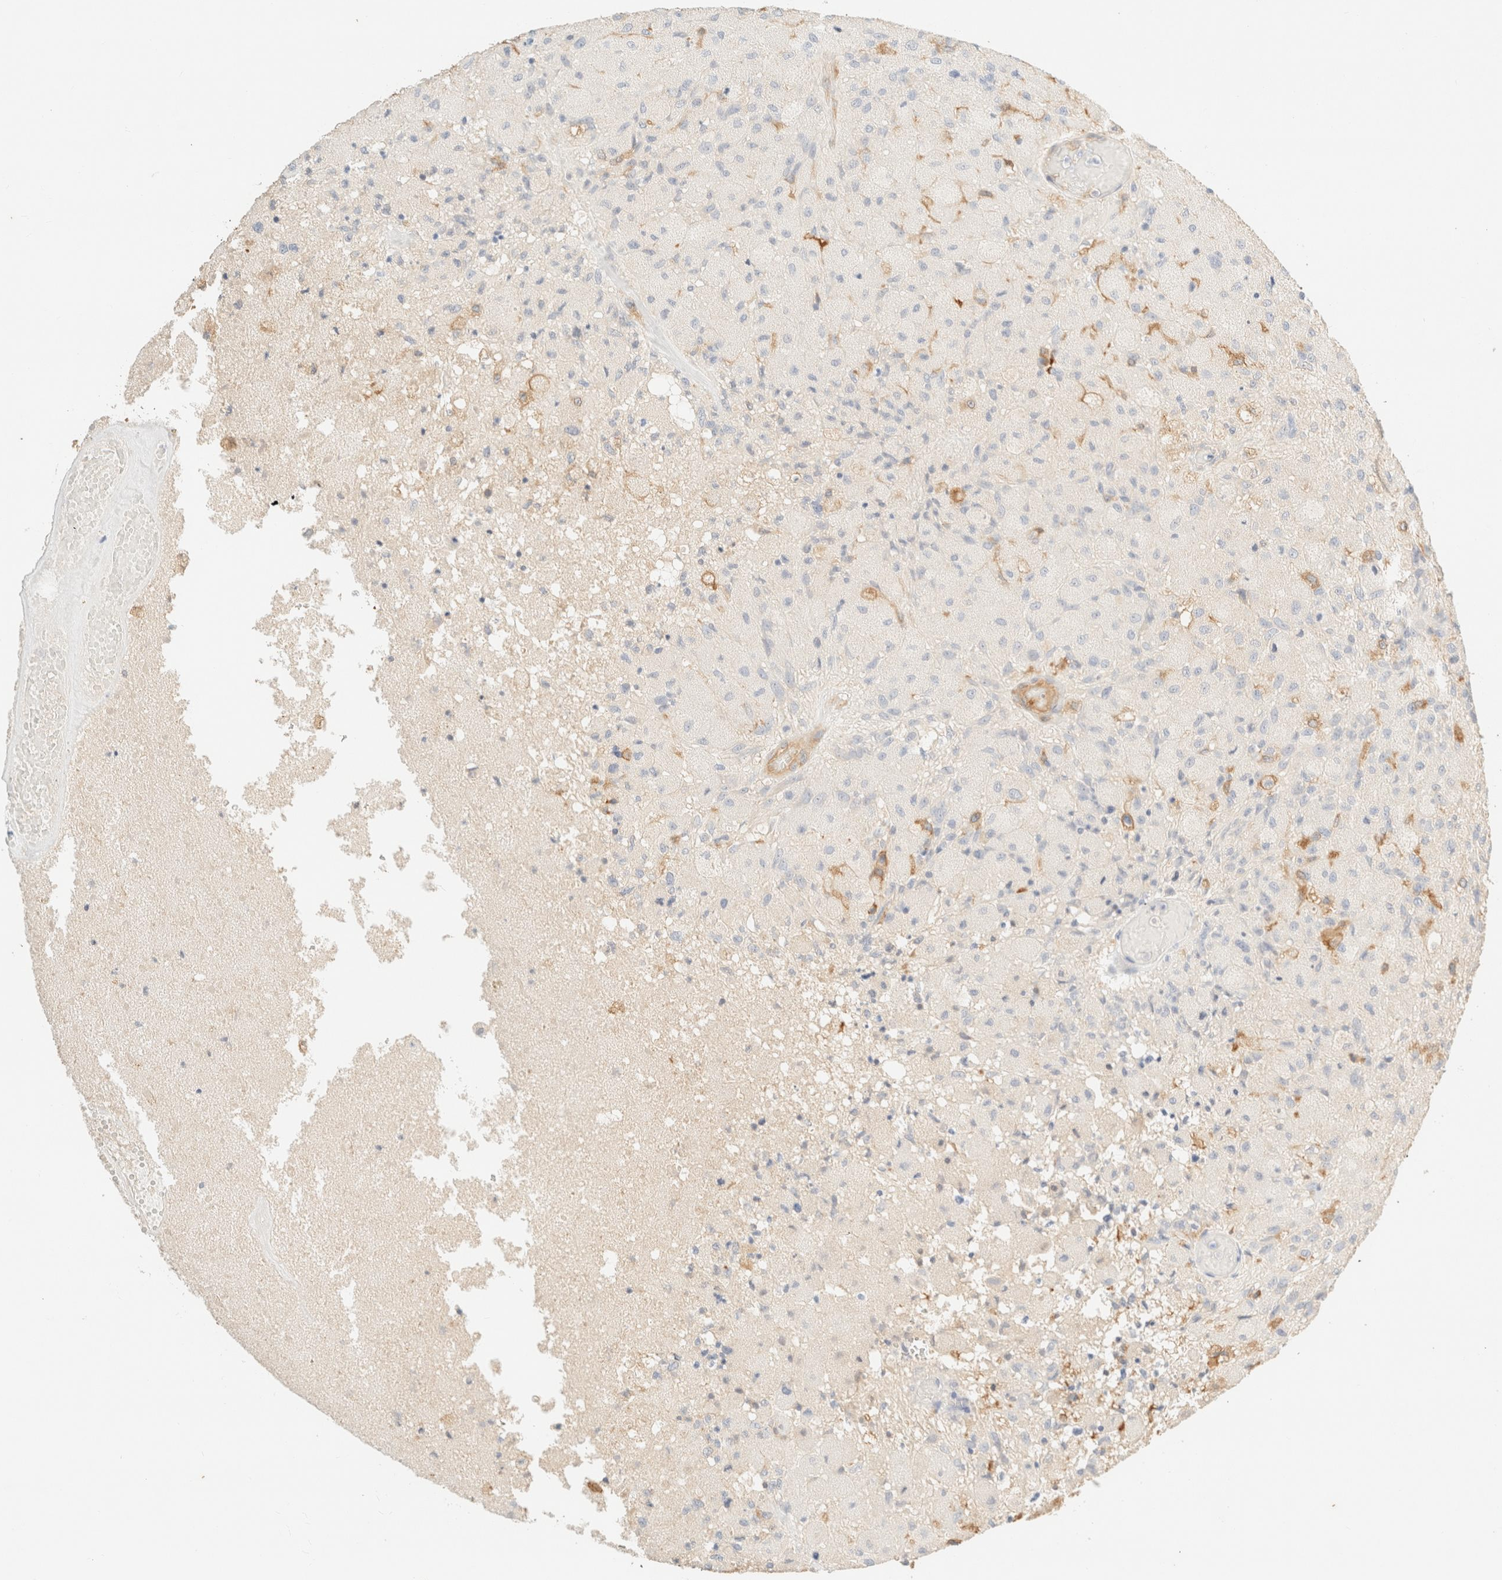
{"staining": {"intensity": "negative", "quantity": "none", "location": "none"}, "tissue": "glioma", "cell_type": "Tumor cells", "image_type": "cancer", "snomed": [{"axis": "morphology", "description": "Normal tissue, NOS"}, {"axis": "morphology", "description": "Glioma, malignant, High grade"}, {"axis": "topography", "description": "Cerebral cortex"}], "caption": "This is an immunohistochemistry (IHC) histopathology image of human malignant glioma (high-grade). There is no positivity in tumor cells.", "gene": "FHOD1", "patient": {"sex": "male", "age": 77}}